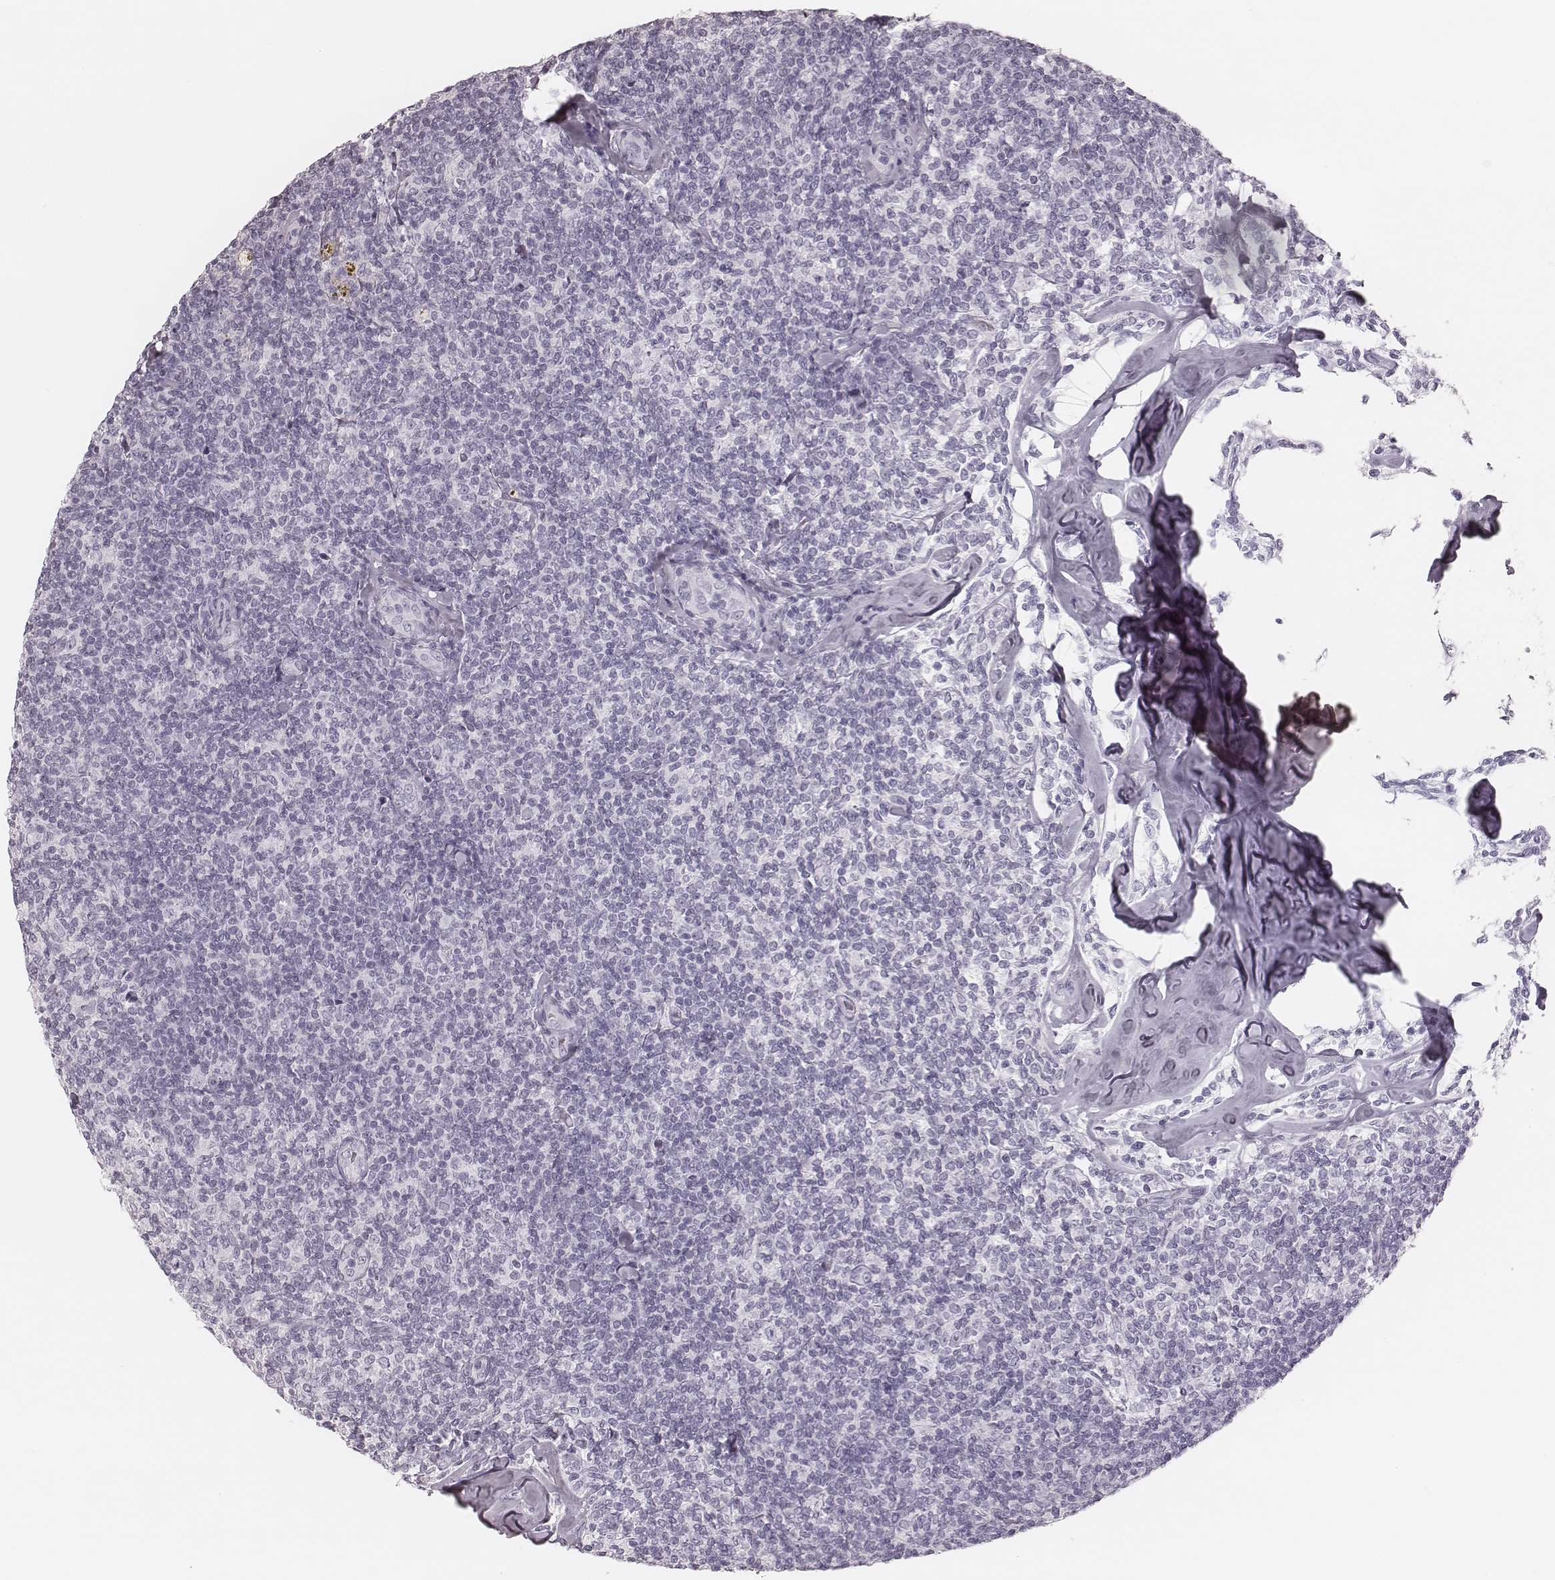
{"staining": {"intensity": "negative", "quantity": "none", "location": "none"}, "tissue": "lymphoma", "cell_type": "Tumor cells", "image_type": "cancer", "snomed": [{"axis": "morphology", "description": "Malignant lymphoma, non-Hodgkin's type, Low grade"}, {"axis": "topography", "description": "Lymph node"}], "caption": "Immunohistochemistry (IHC) of human lymphoma exhibits no expression in tumor cells.", "gene": "MSX1", "patient": {"sex": "female", "age": 56}}